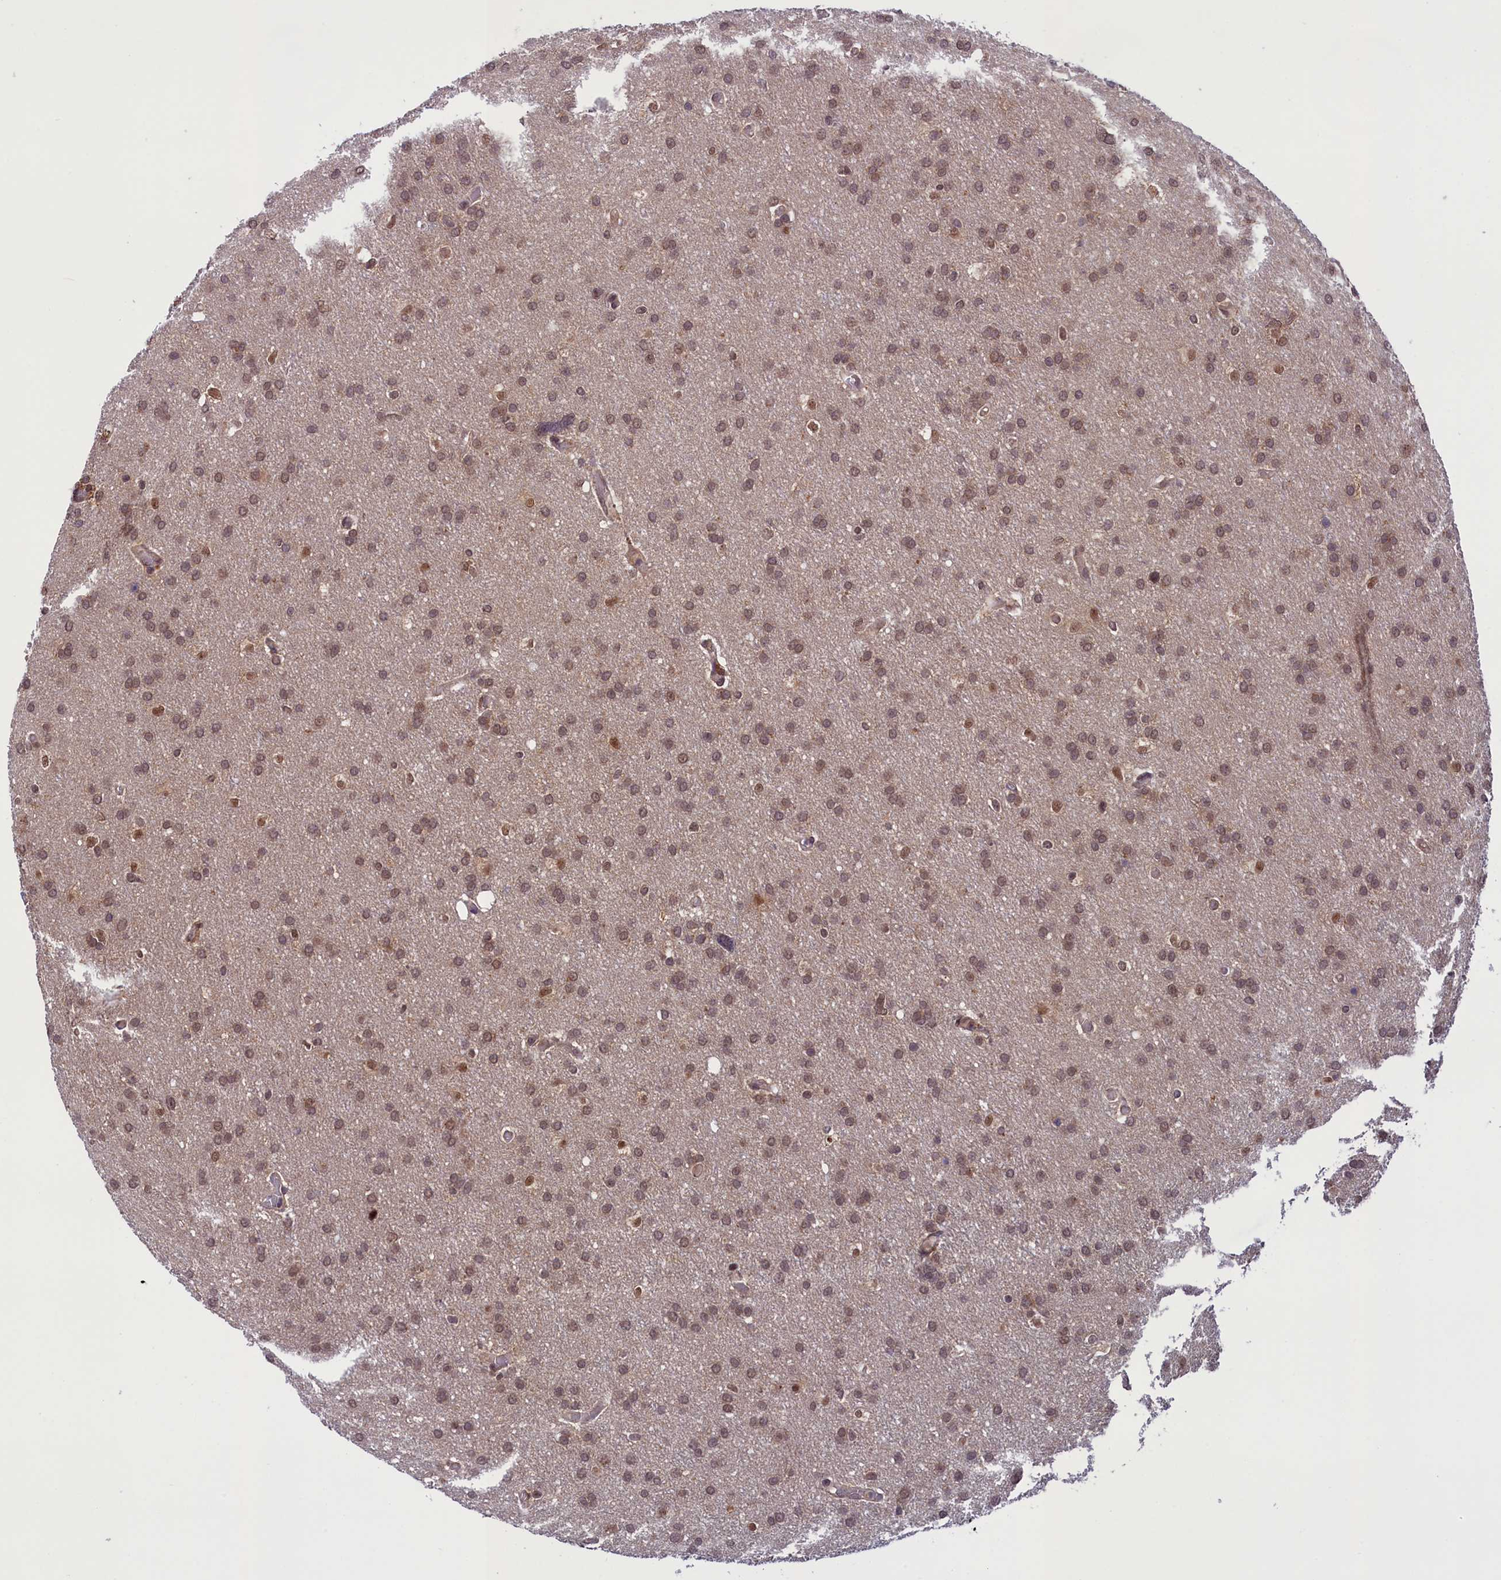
{"staining": {"intensity": "moderate", "quantity": "<25%", "location": "nuclear"}, "tissue": "glioma", "cell_type": "Tumor cells", "image_type": "cancer", "snomed": [{"axis": "morphology", "description": "Glioma, malignant, High grade"}, {"axis": "topography", "description": "Cerebral cortex"}], "caption": "Immunohistochemistry (DAB (3,3'-diaminobenzidine)) staining of human high-grade glioma (malignant) reveals moderate nuclear protein expression in about <25% of tumor cells.", "gene": "SLC7A6OS", "patient": {"sex": "female", "age": 36}}